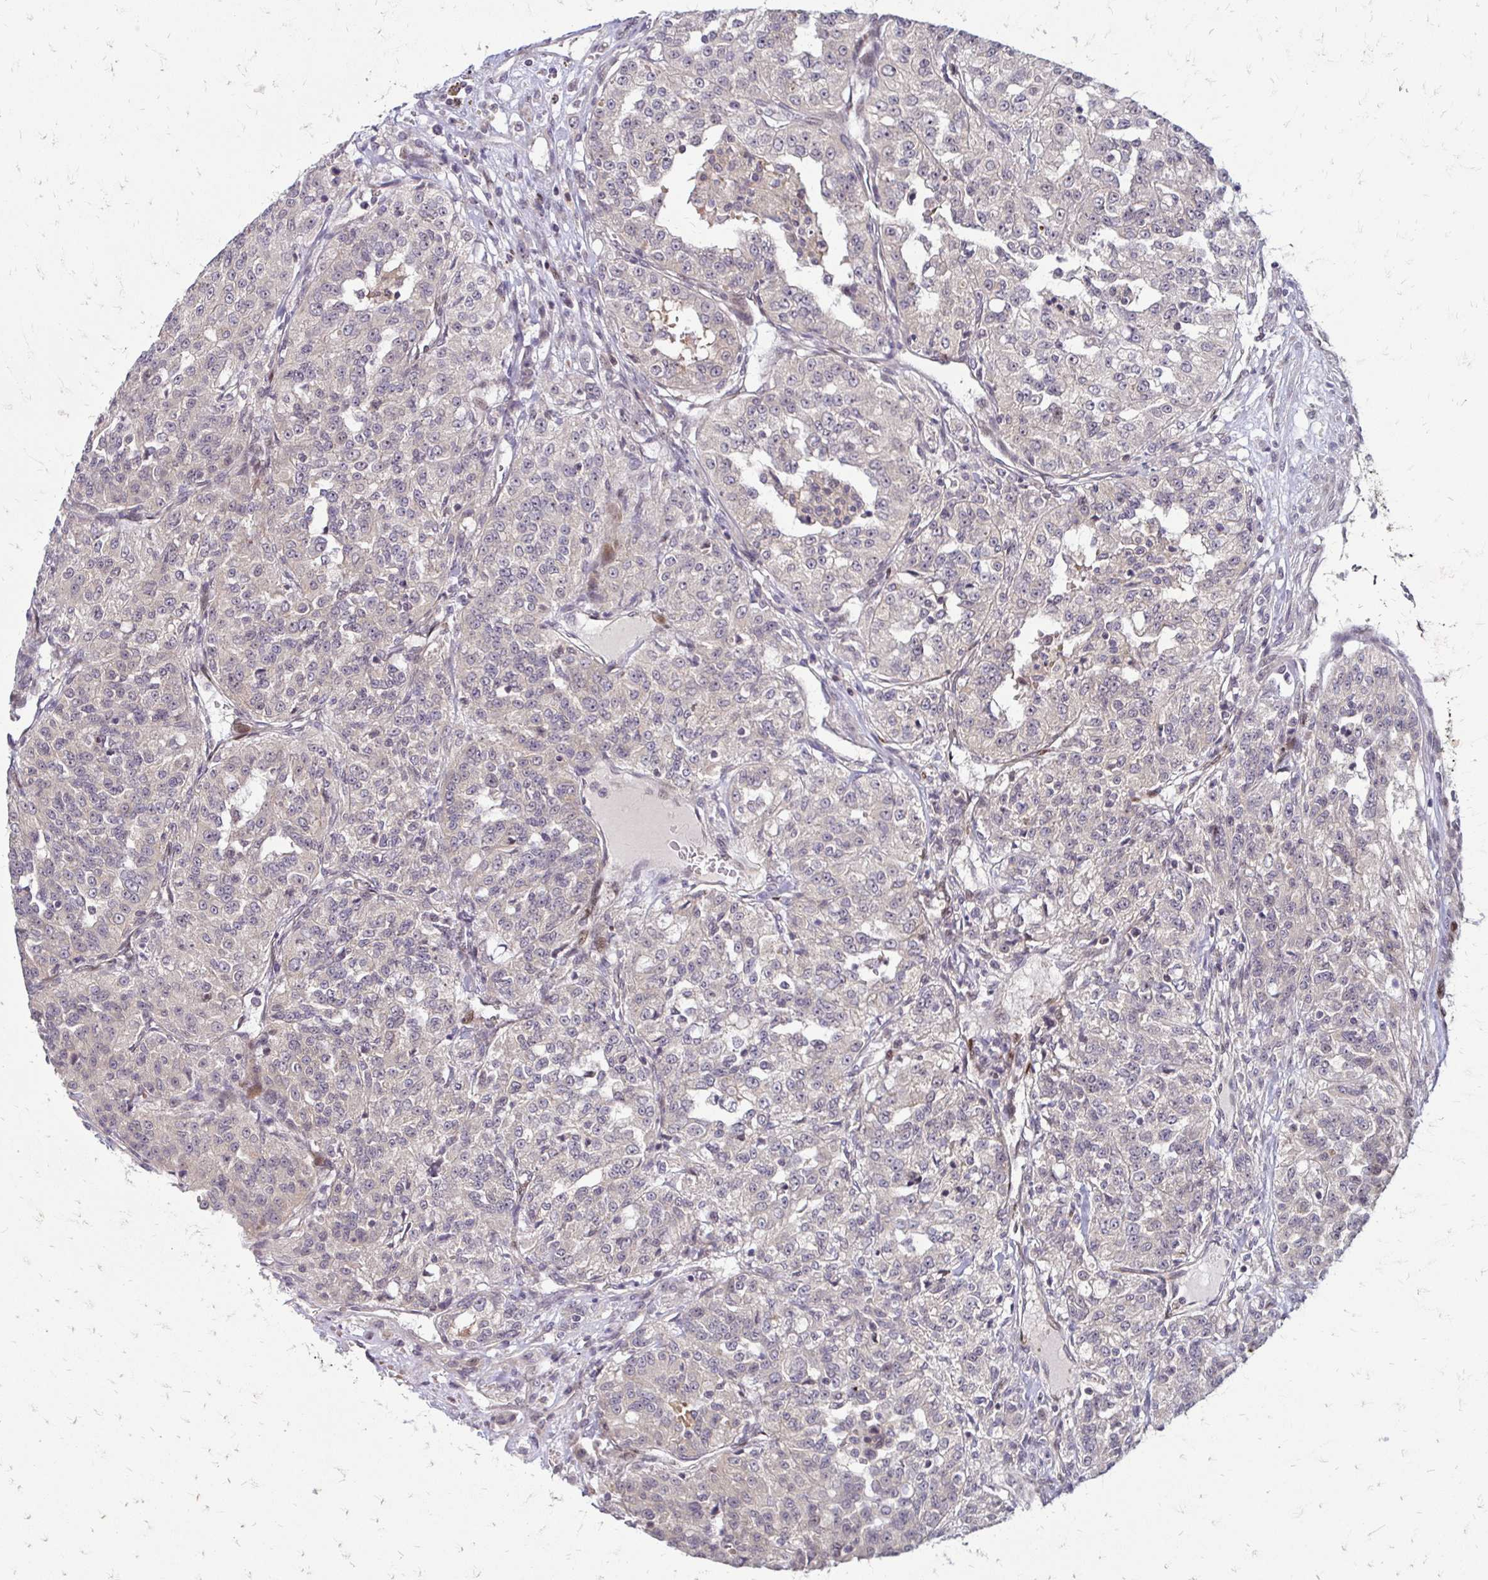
{"staining": {"intensity": "negative", "quantity": "none", "location": "none"}, "tissue": "renal cancer", "cell_type": "Tumor cells", "image_type": "cancer", "snomed": [{"axis": "morphology", "description": "Adenocarcinoma, NOS"}, {"axis": "topography", "description": "Kidney"}], "caption": "Tumor cells are negative for protein expression in human renal cancer.", "gene": "TRIR", "patient": {"sex": "female", "age": 63}}